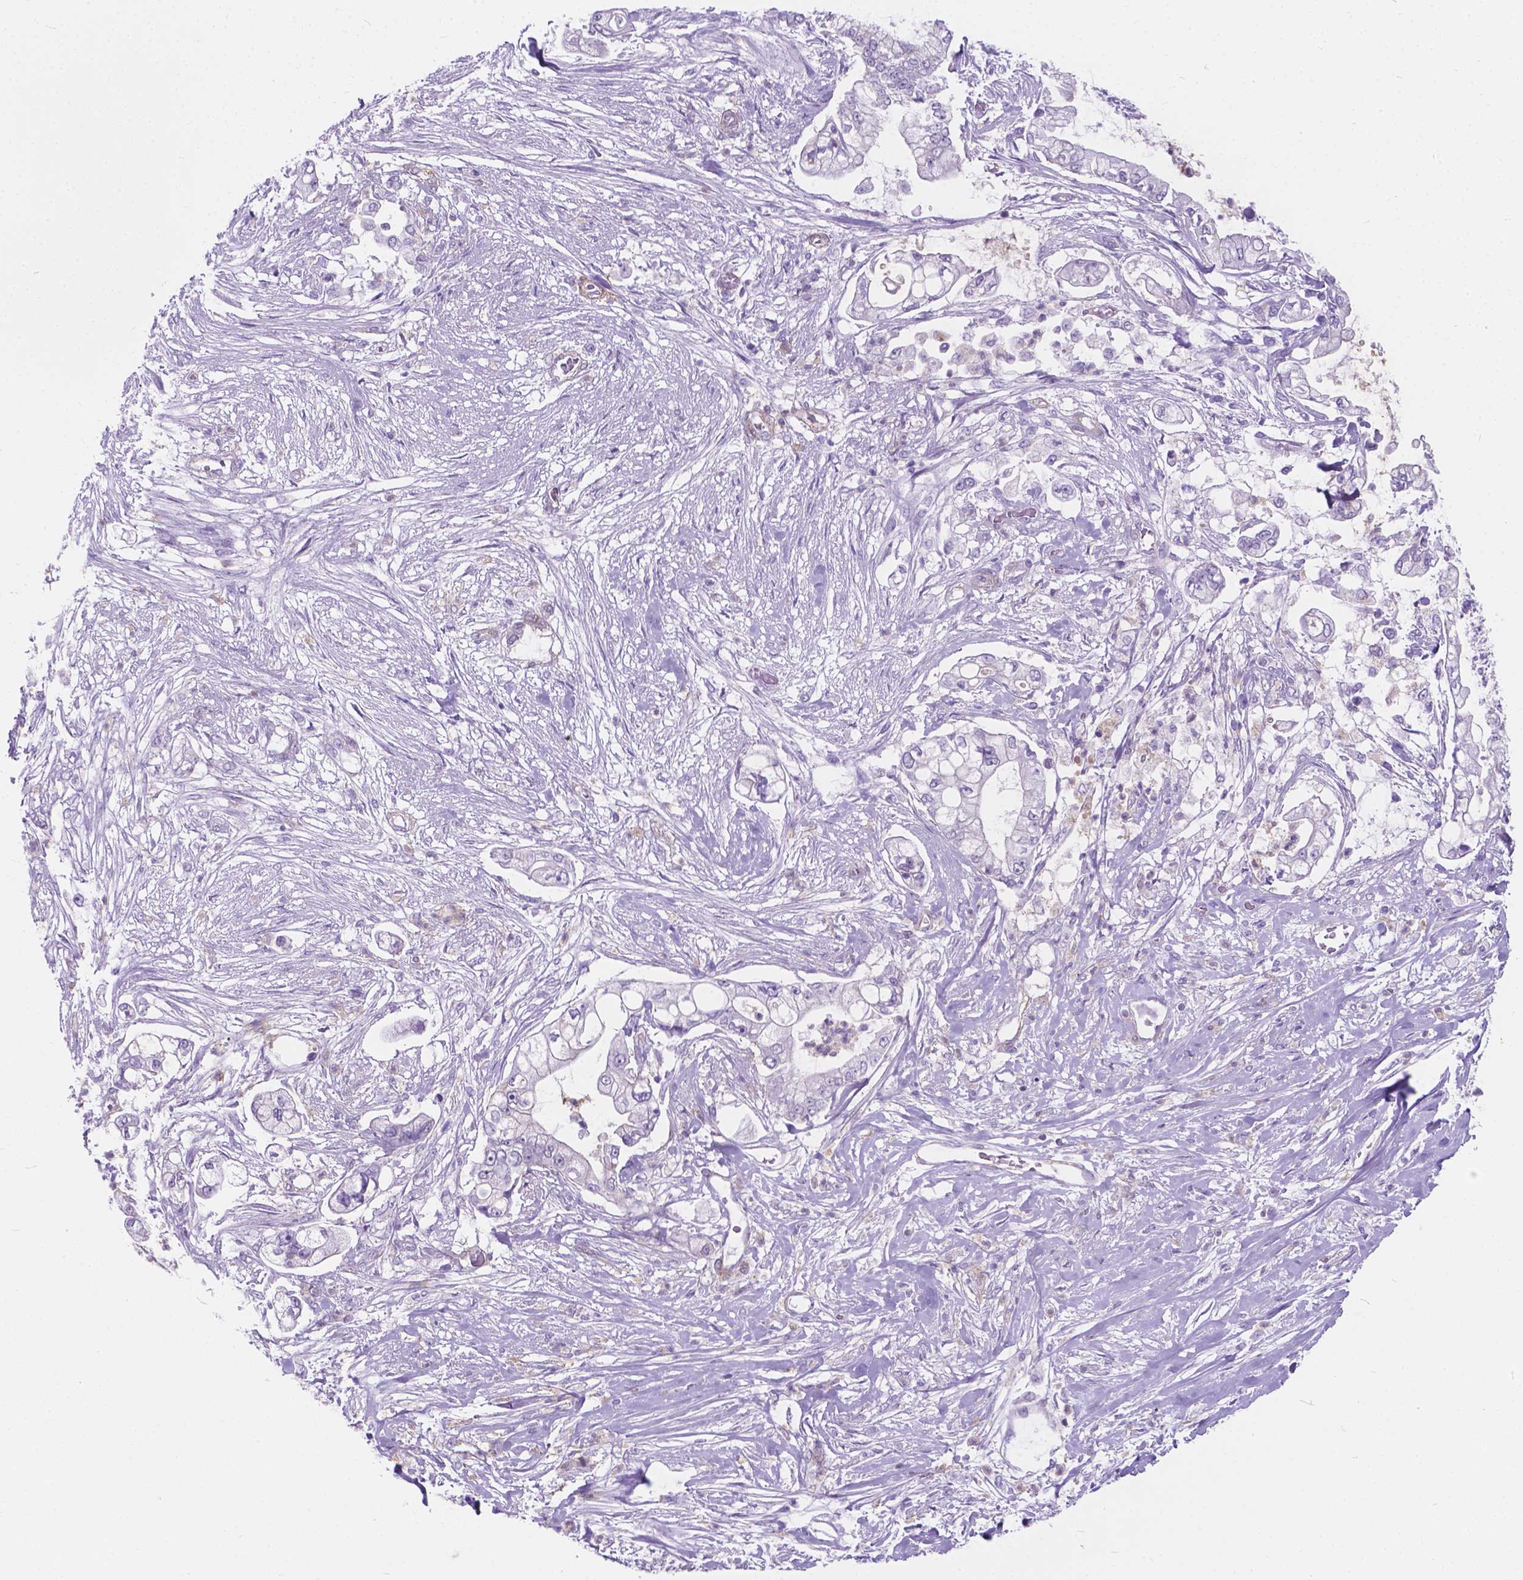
{"staining": {"intensity": "negative", "quantity": "none", "location": "none"}, "tissue": "pancreatic cancer", "cell_type": "Tumor cells", "image_type": "cancer", "snomed": [{"axis": "morphology", "description": "Adenocarcinoma, NOS"}, {"axis": "topography", "description": "Pancreas"}], "caption": "Human pancreatic cancer (adenocarcinoma) stained for a protein using immunohistochemistry exhibits no staining in tumor cells.", "gene": "KIAA0040", "patient": {"sex": "female", "age": 69}}